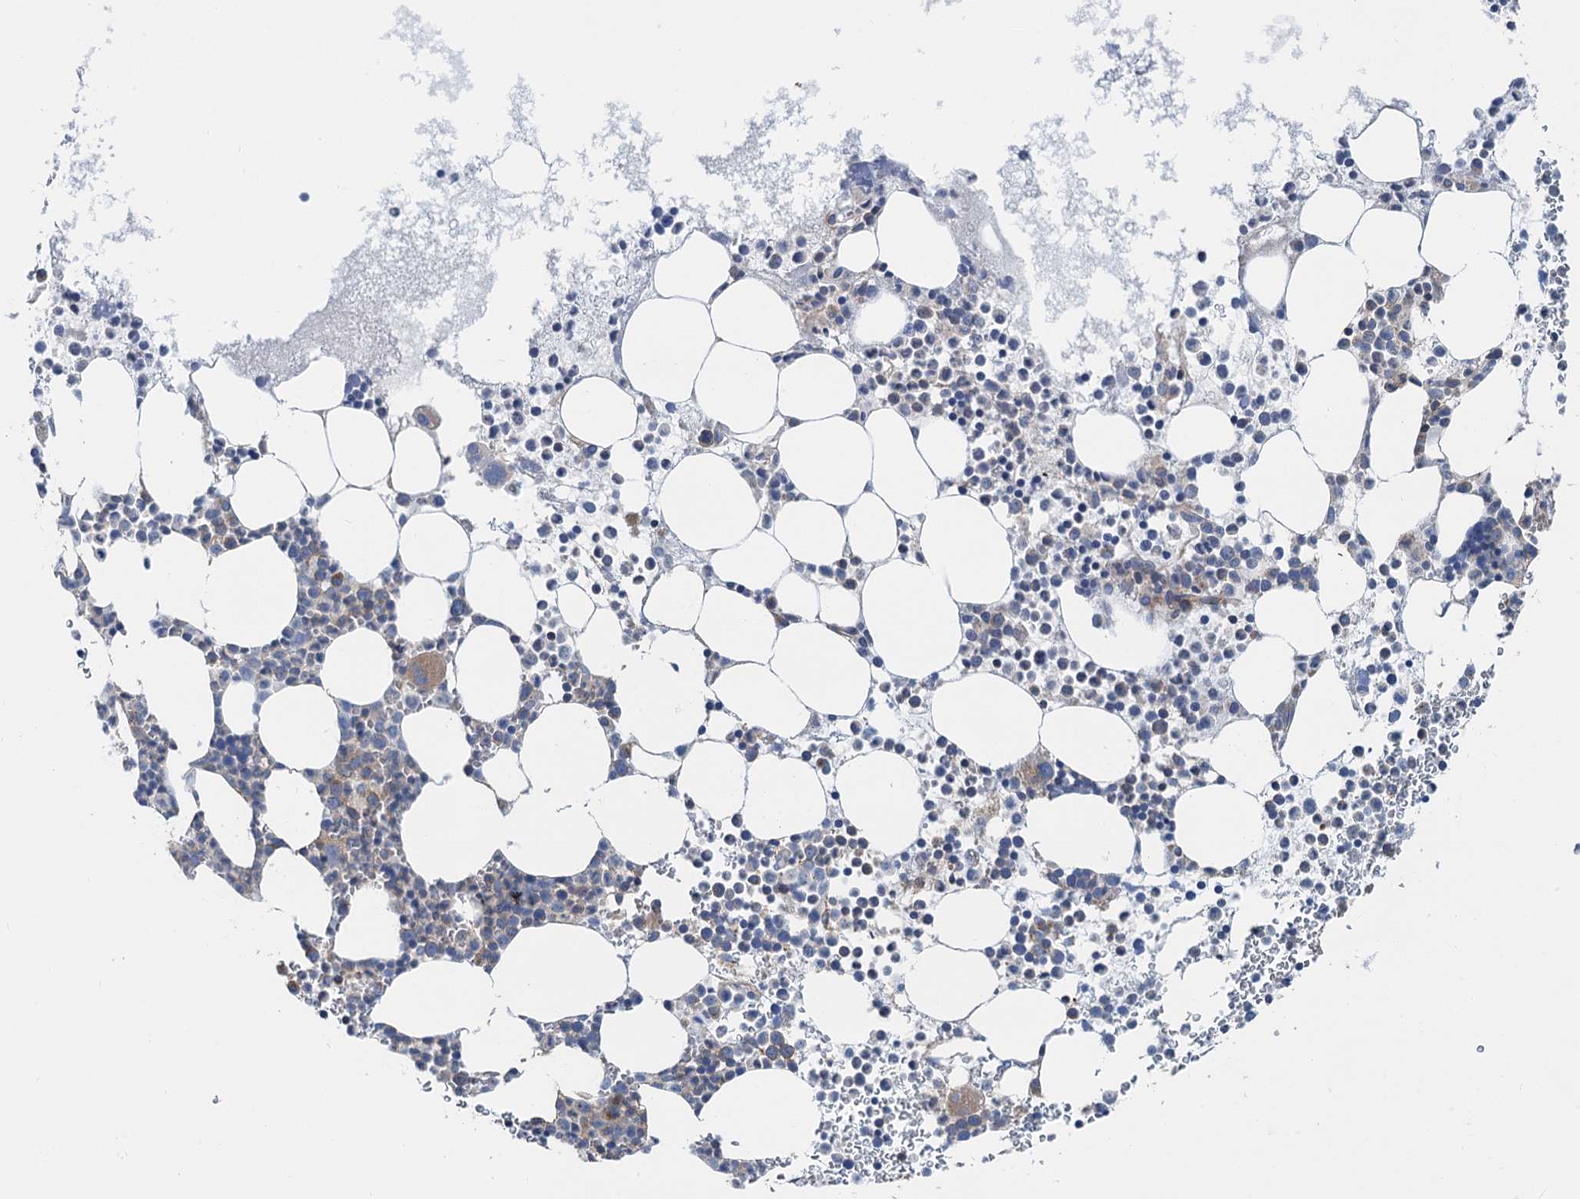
{"staining": {"intensity": "weak", "quantity": "<25%", "location": "cytoplasmic/membranous"}, "tissue": "bone marrow", "cell_type": "Hematopoietic cells", "image_type": "normal", "snomed": [{"axis": "morphology", "description": "Normal tissue, NOS"}, {"axis": "topography", "description": "Bone marrow"}], "caption": "Immunohistochemistry (IHC) of unremarkable human bone marrow displays no positivity in hematopoietic cells.", "gene": "ANKRD26", "patient": {"sex": "female", "age": 78}}